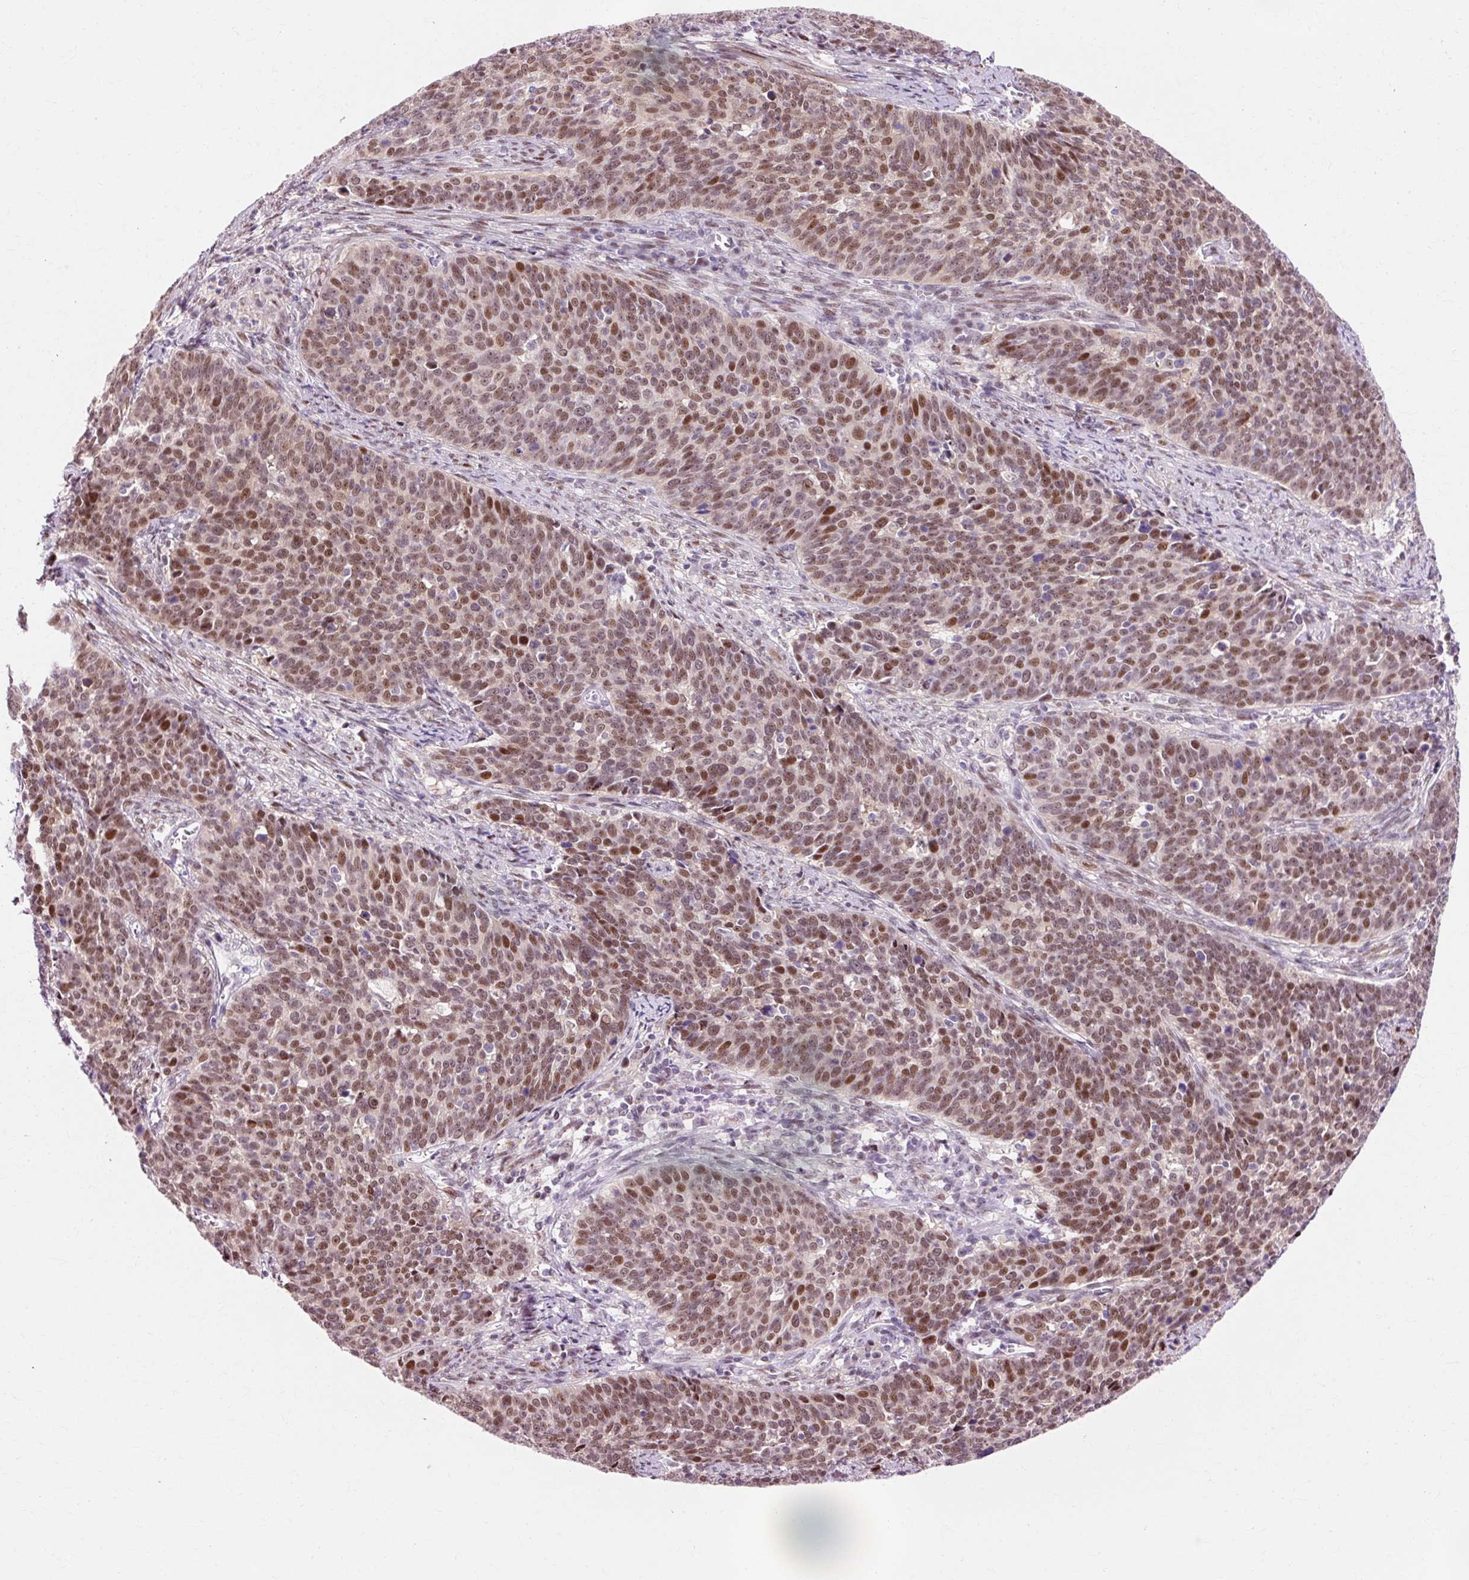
{"staining": {"intensity": "moderate", "quantity": "25%-75%", "location": "nuclear"}, "tissue": "cervical cancer", "cell_type": "Tumor cells", "image_type": "cancer", "snomed": [{"axis": "morphology", "description": "Squamous cell carcinoma, NOS"}, {"axis": "topography", "description": "Cervix"}], "caption": "Immunohistochemical staining of human squamous cell carcinoma (cervical) shows moderate nuclear protein staining in approximately 25%-75% of tumor cells. (Brightfield microscopy of DAB IHC at high magnification).", "gene": "MACROD2", "patient": {"sex": "female", "age": 39}}